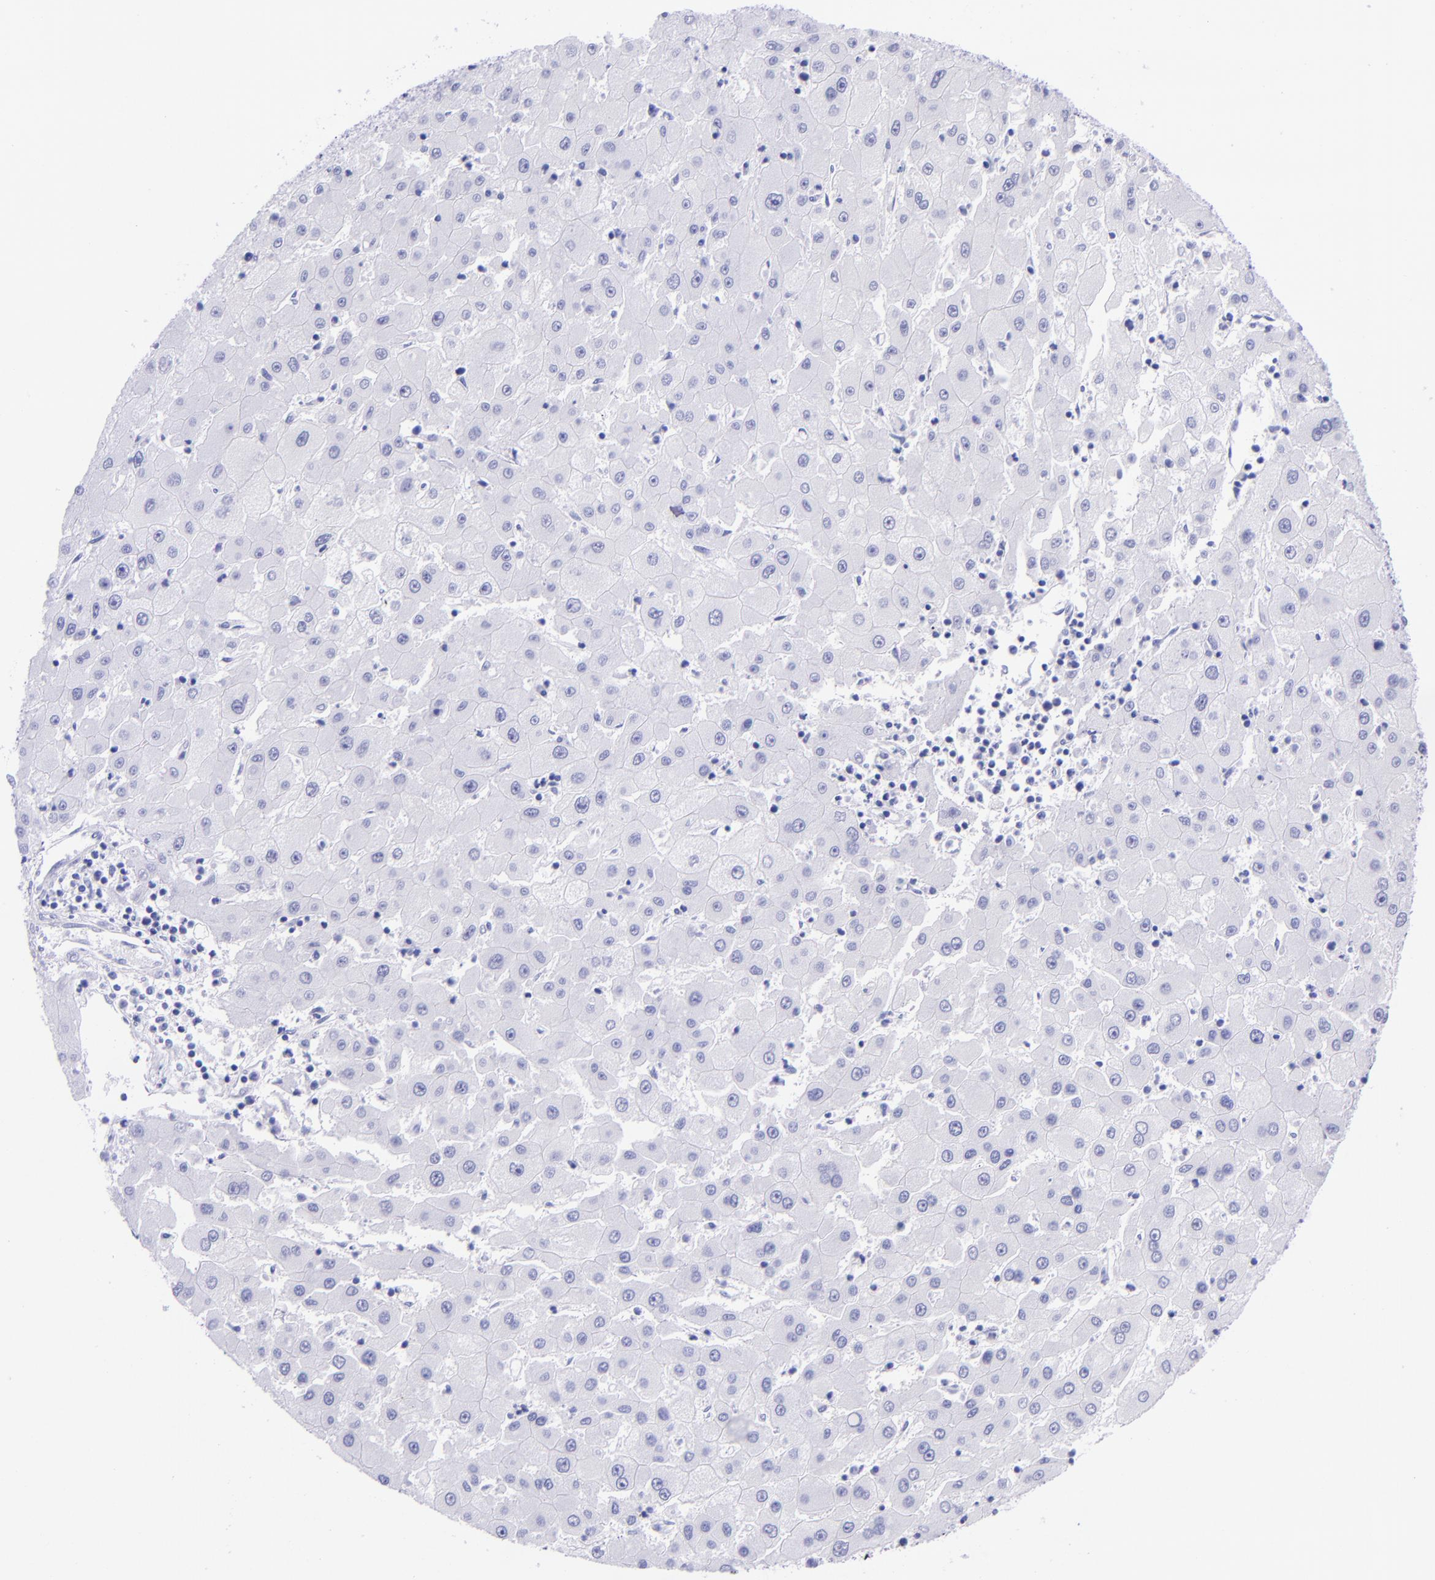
{"staining": {"intensity": "negative", "quantity": "none", "location": "none"}, "tissue": "liver cancer", "cell_type": "Tumor cells", "image_type": "cancer", "snomed": [{"axis": "morphology", "description": "Carcinoma, Hepatocellular, NOS"}, {"axis": "topography", "description": "Liver"}], "caption": "This histopathology image is of liver hepatocellular carcinoma stained with IHC to label a protein in brown with the nuclei are counter-stained blue. There is no expression in tumor cells.", "gene": "MBP", "patient": {"sex": "male", "age": 72}}